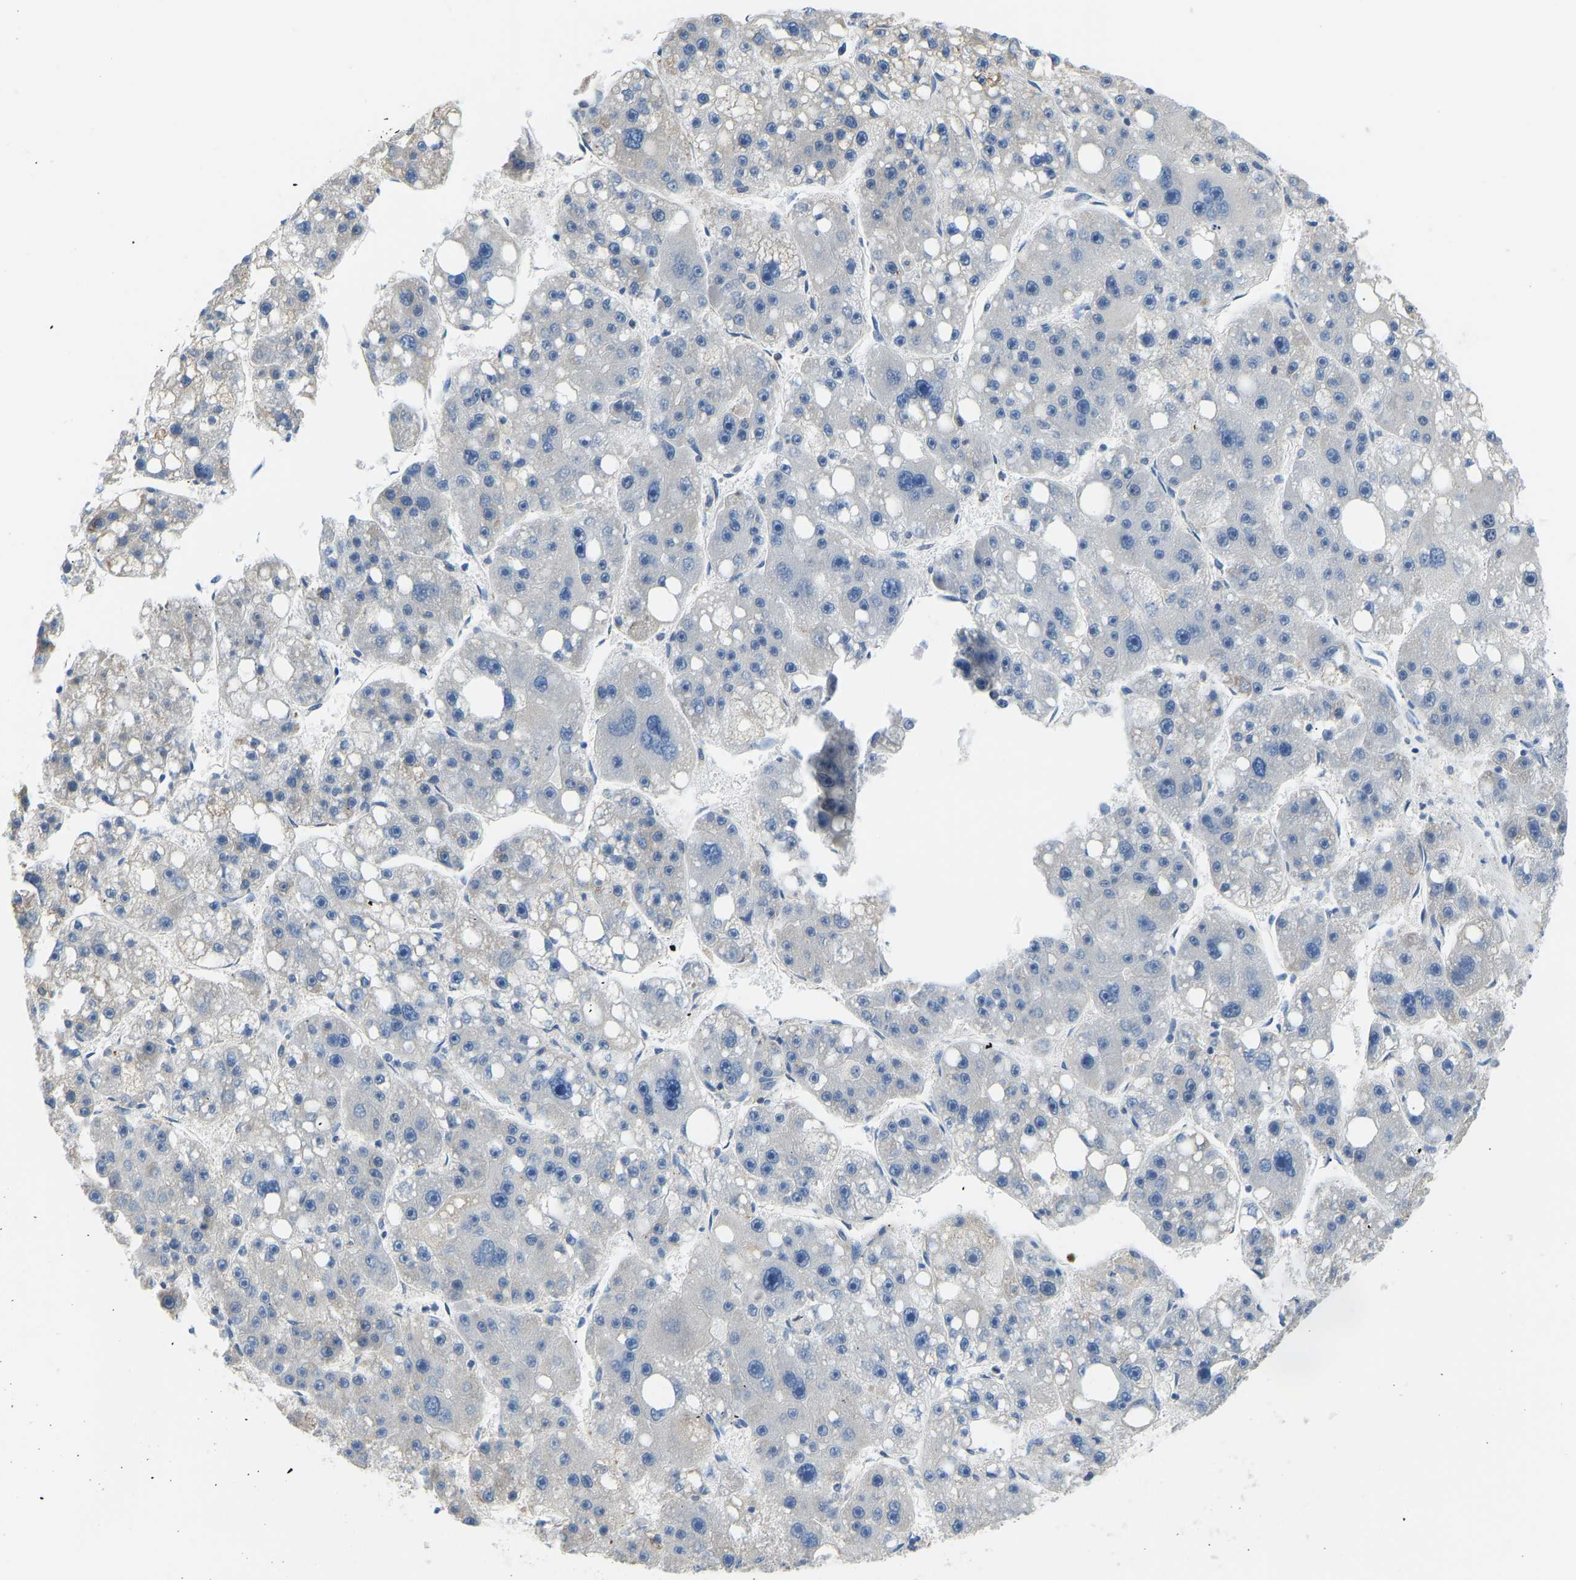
{"staining": {"intensity": "negative", "quantity": "none", "location": "none"}, "tissue": "liver cancer", "cell_type": "Tumor cells", "image_type": "cancer", "snomed": [{"axis": "morphology", "description": "Carcinoma, Hepatocellular, NOS"}, {"axis": "topography", "description": "Liver"}], "caption": "Immunohistochemistry of human hepatocellular carcinoma (liver) demonstrates no positivity in tumor cells.", "gene": "VRK1", "patient": {"sex": "female", "age": 61}}